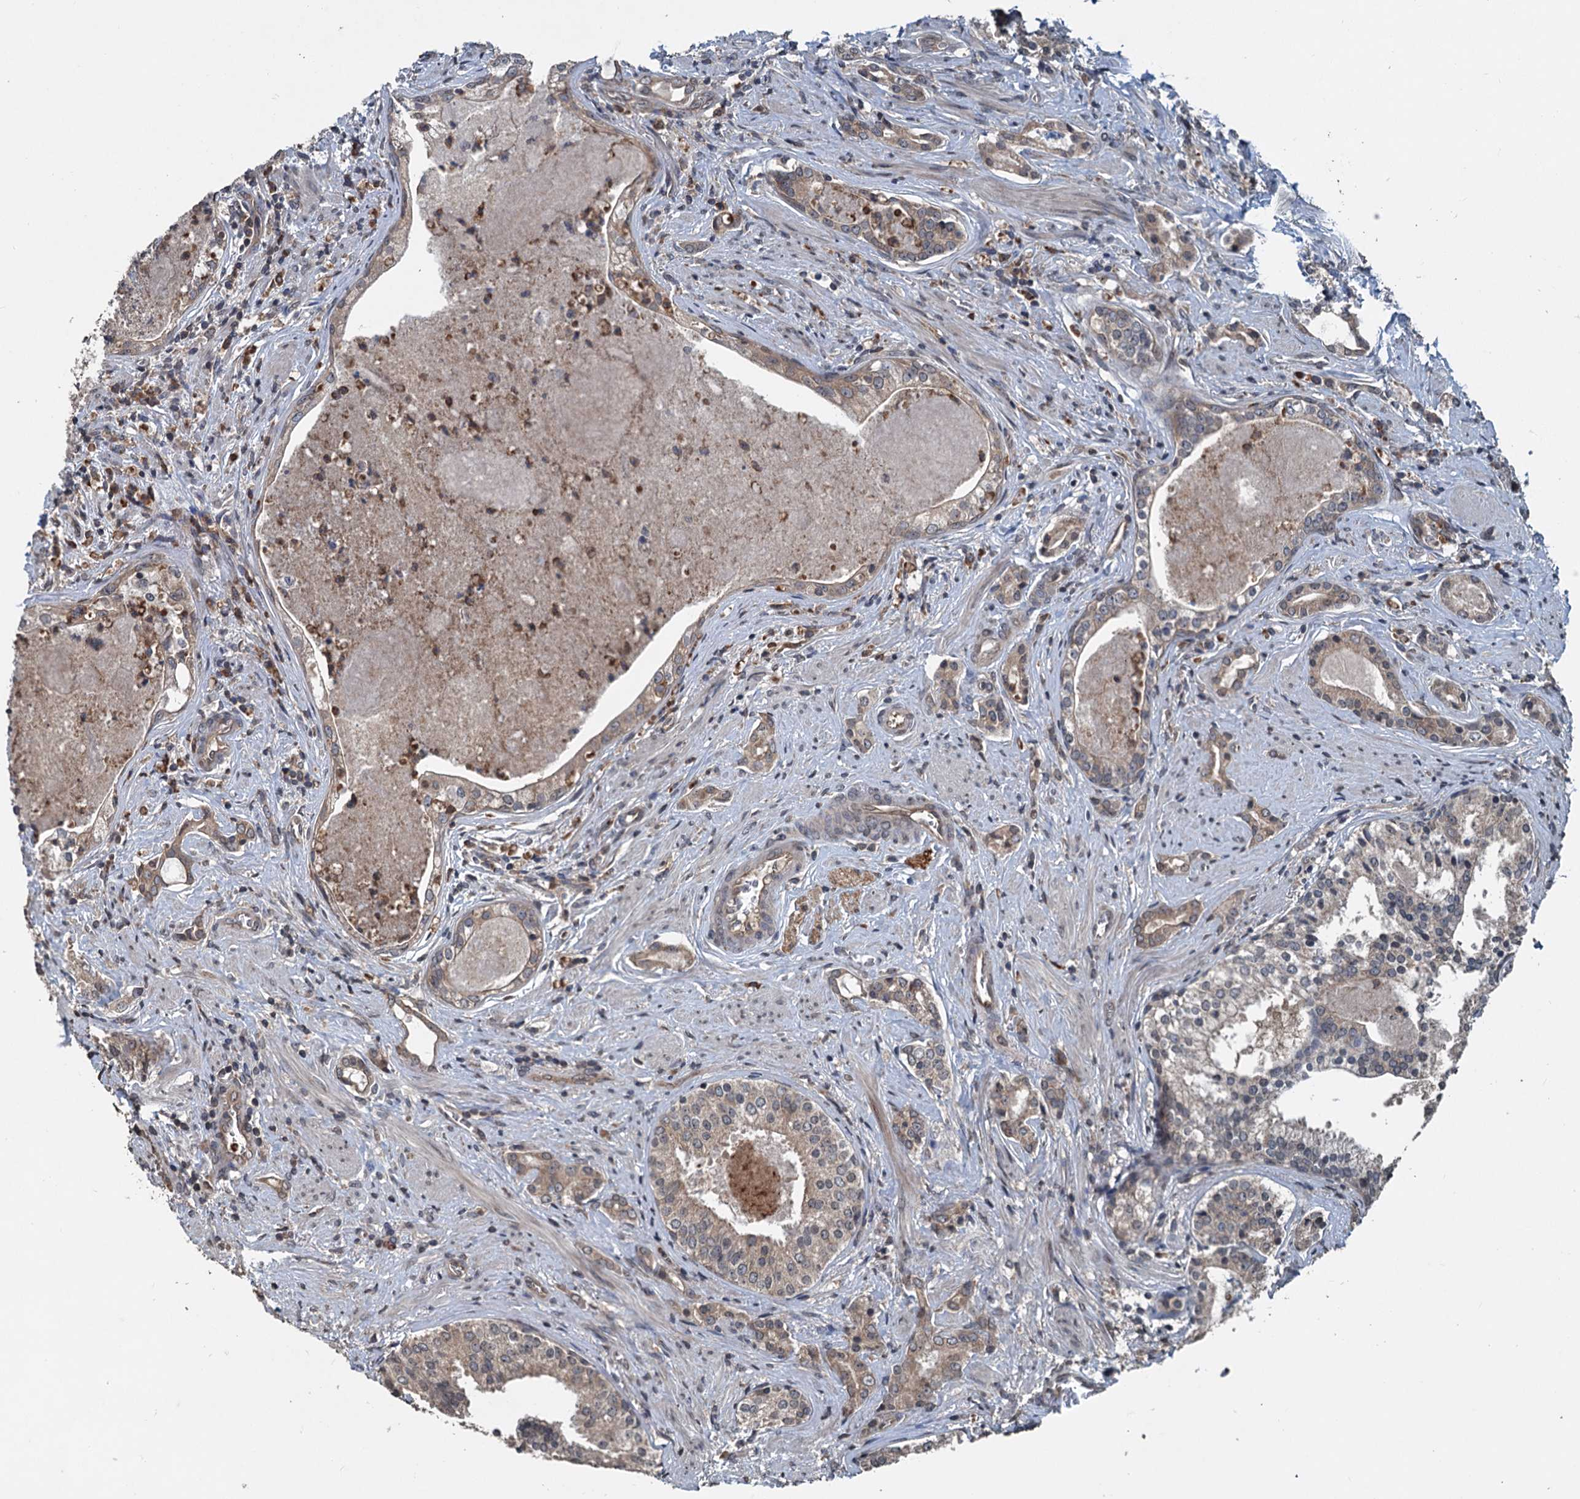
{"staining": {"intensity": "moderate", "quantity": "25%-75%", "location": "cytoplasmic/membranous"}, "tissue": "prostate cancer", "cell_type": "Tumor cells", "image_type": "cancer", "snomed": [{"axis": "morphology", "description": "Adenocarcinoma, High grade"}, {"axis": "topography", "description": "Prostate"}], "caption": "IHC (DAB) staining of human prostate adenocarcinoma (high-grade) shows moderate cytoplasmic/membranous protein expression in approximately 25%-75% of tumor cells.", "gene": "N4BP2L2", "patient": {"sex": "male", "age": 58}}